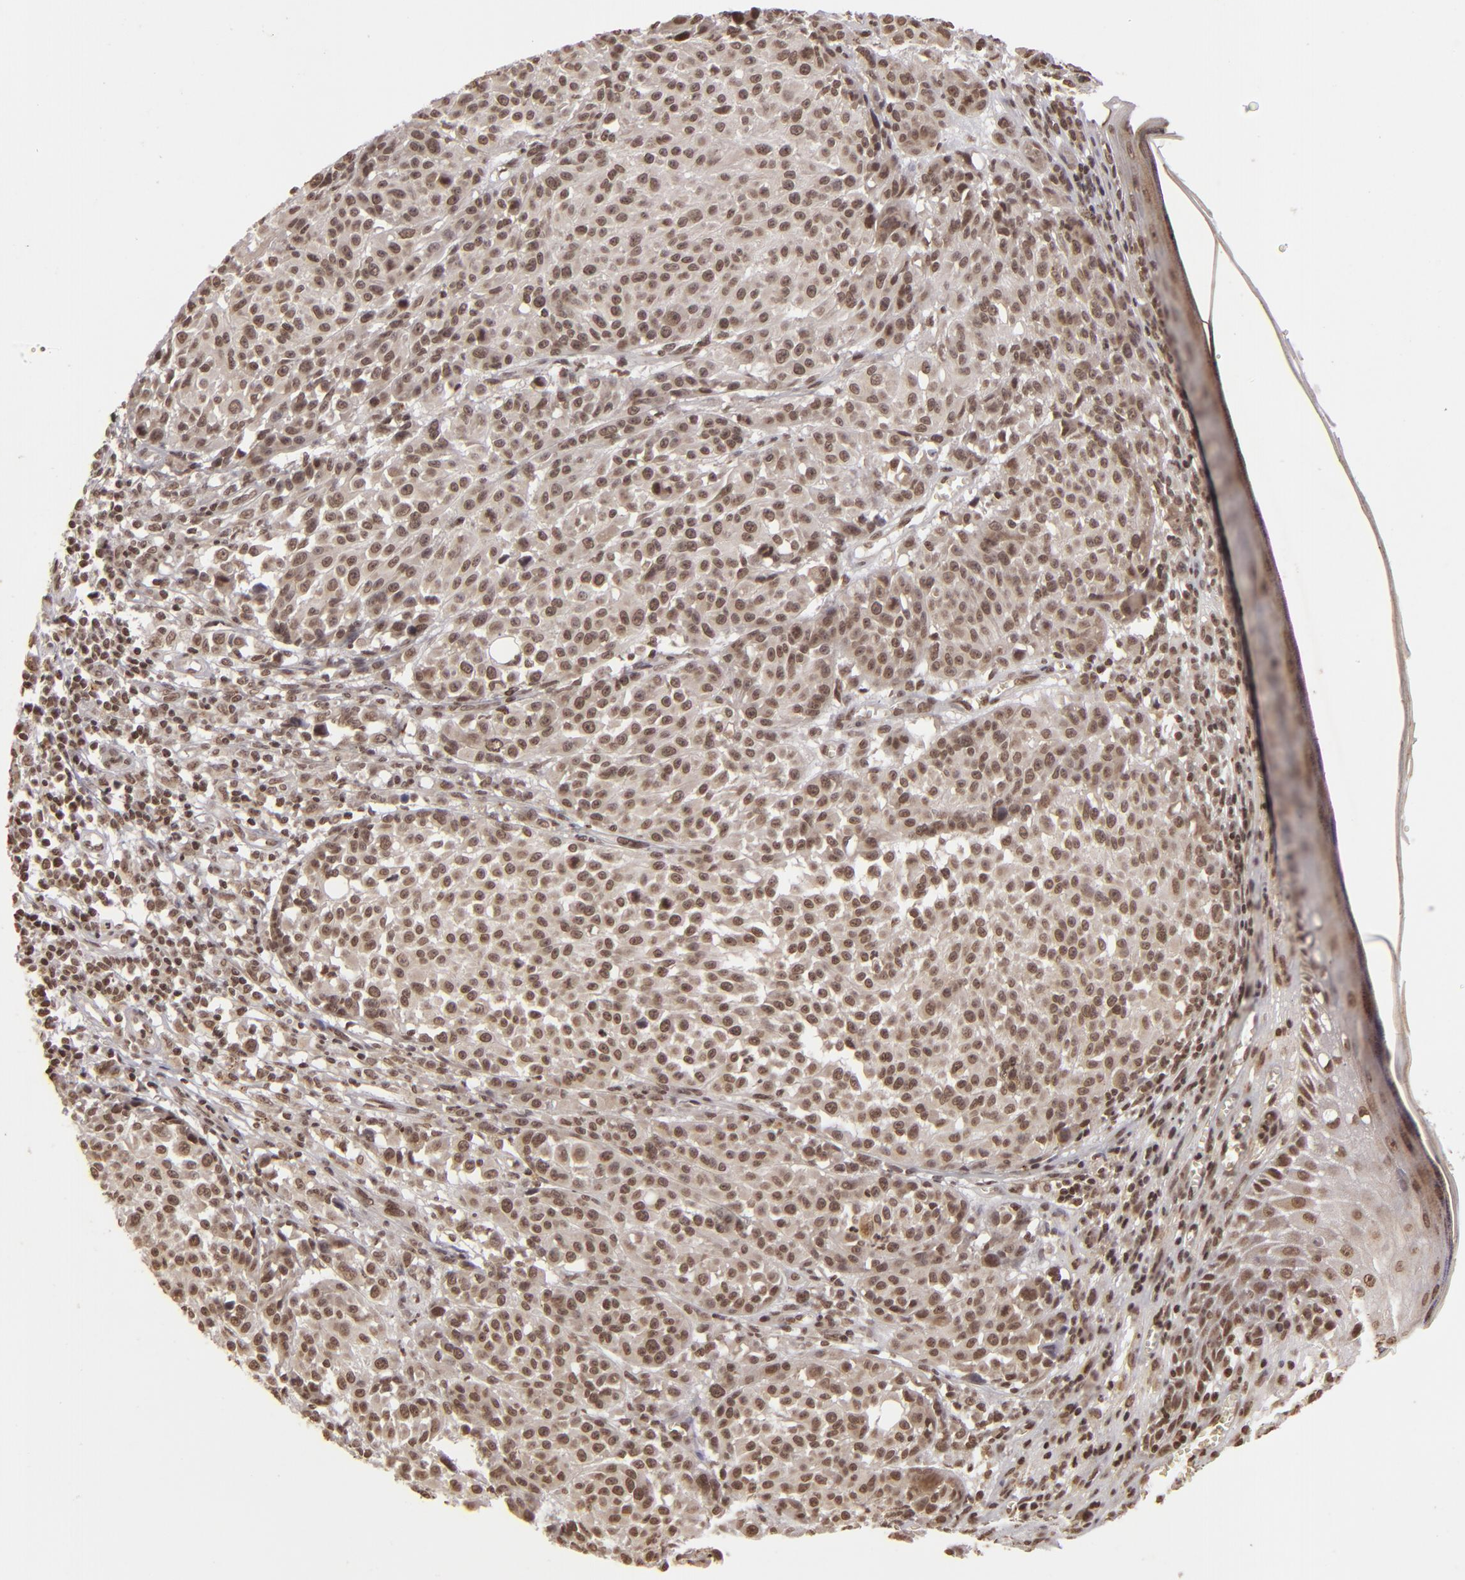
{"staining": {"intensity": "moderate", "quantity": "25%-75%", "location": "nuclear"}, "tissue": "melanoma", "cell_type": "Tumor cells", "image_type": "cancer", "snomed": [{"axis": "morphology", "description": "Malignant melanoma, NOS"}, {"axis": "topography", "description": "Skin"}], "caption": "Melanoma tissue shows moderate nuclear staining in about 25%-75% of tumor cells, visualized by immunohistochemistry. The protein of interest is shown in brown color, while the nuclei are stained blue.", "gene": "CUL3", "patient": {"sex": "female", "age": 49}}